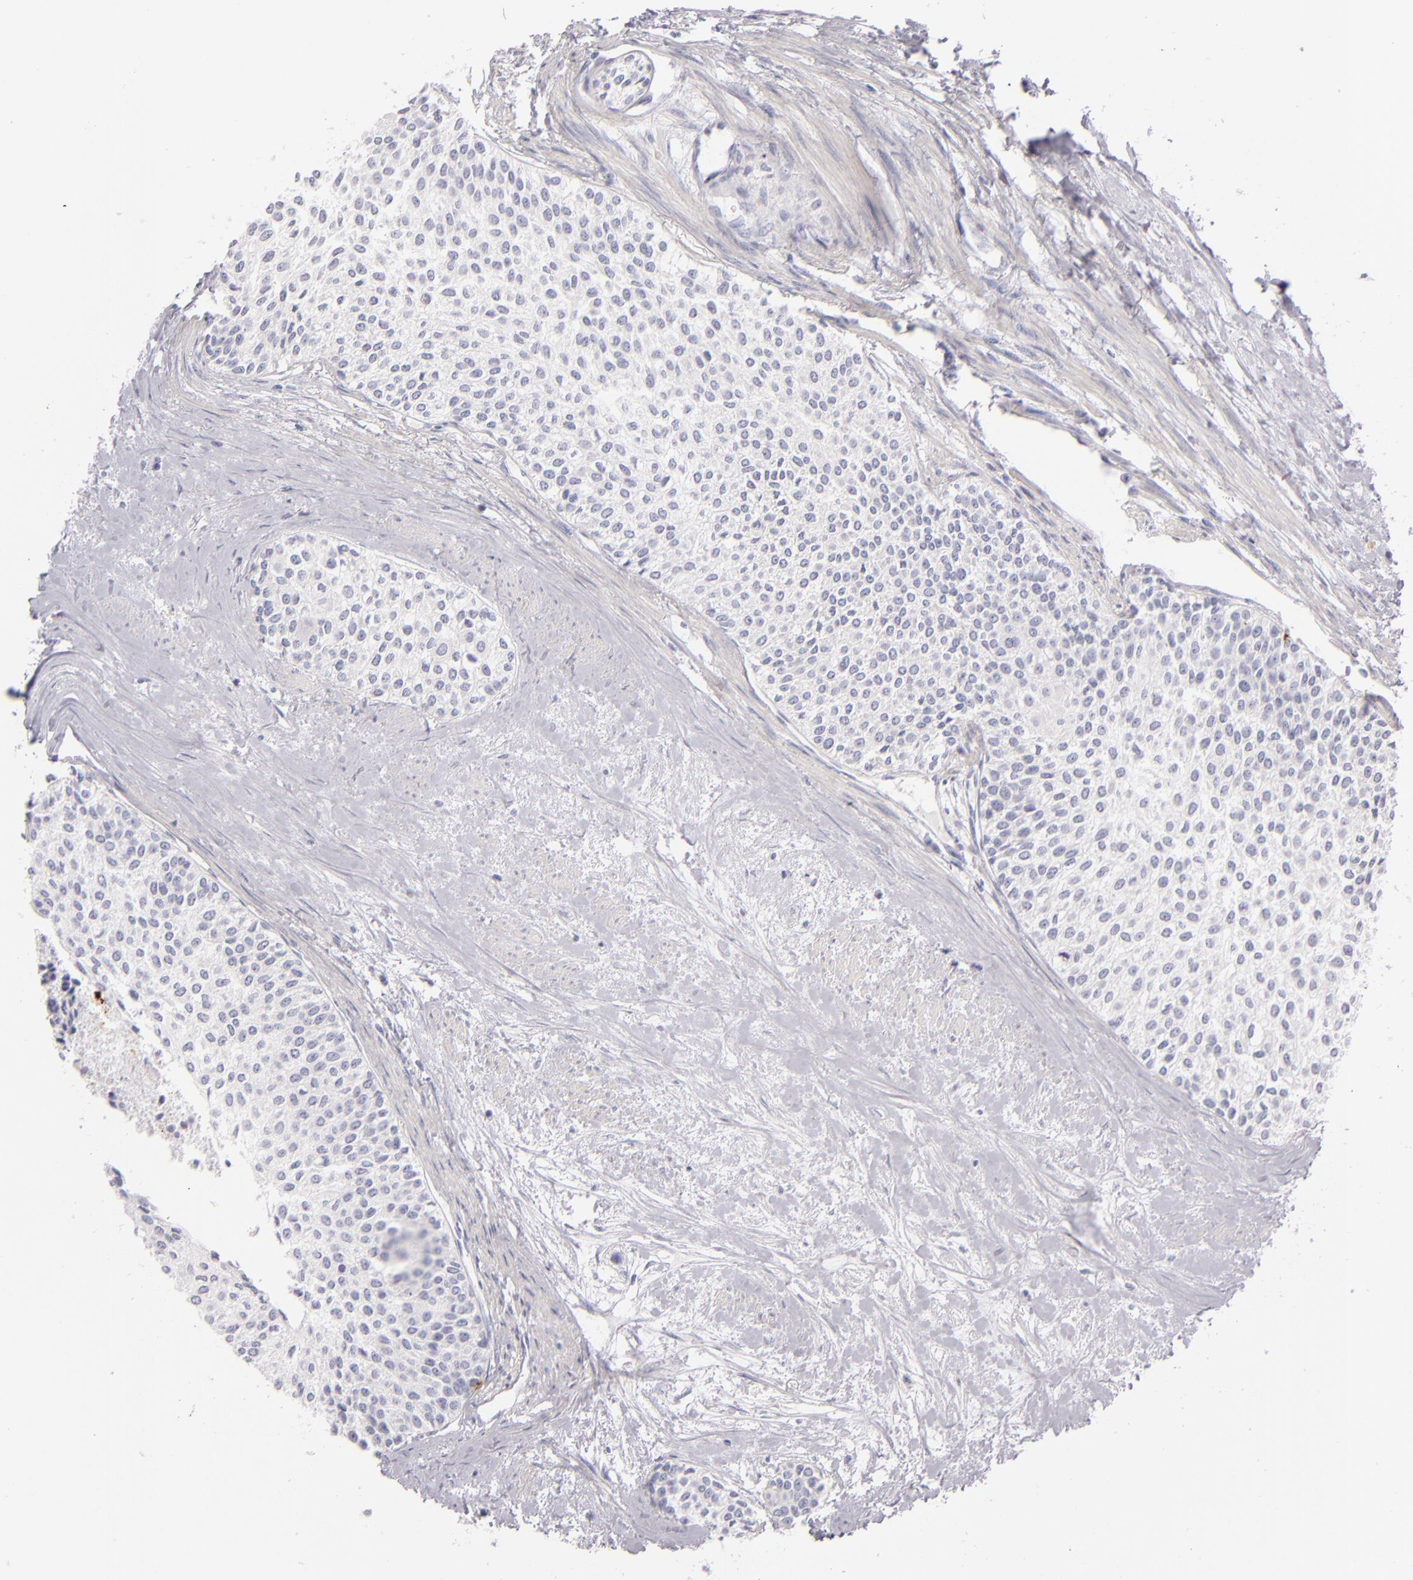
{"staining": {"intensity": "negative", "quantity": "none", "location": "none"}, "tissue": "urothelial cancer", "cell_type": "Tumor cells", "image_type": "cancer", "snomed": [{"axis": "morphology", "description": "Urothelial carcinoma, Low grade"}, {"axis": "topography", "description": "Urinary bladder"}], "caption": "This is an immunohistochemistry histopathology image of human low-grade urothelial carcinoma. There is no expression in tumor cells.", "gene": "CD207", "patient": {"sex": "female", "age": 73}}